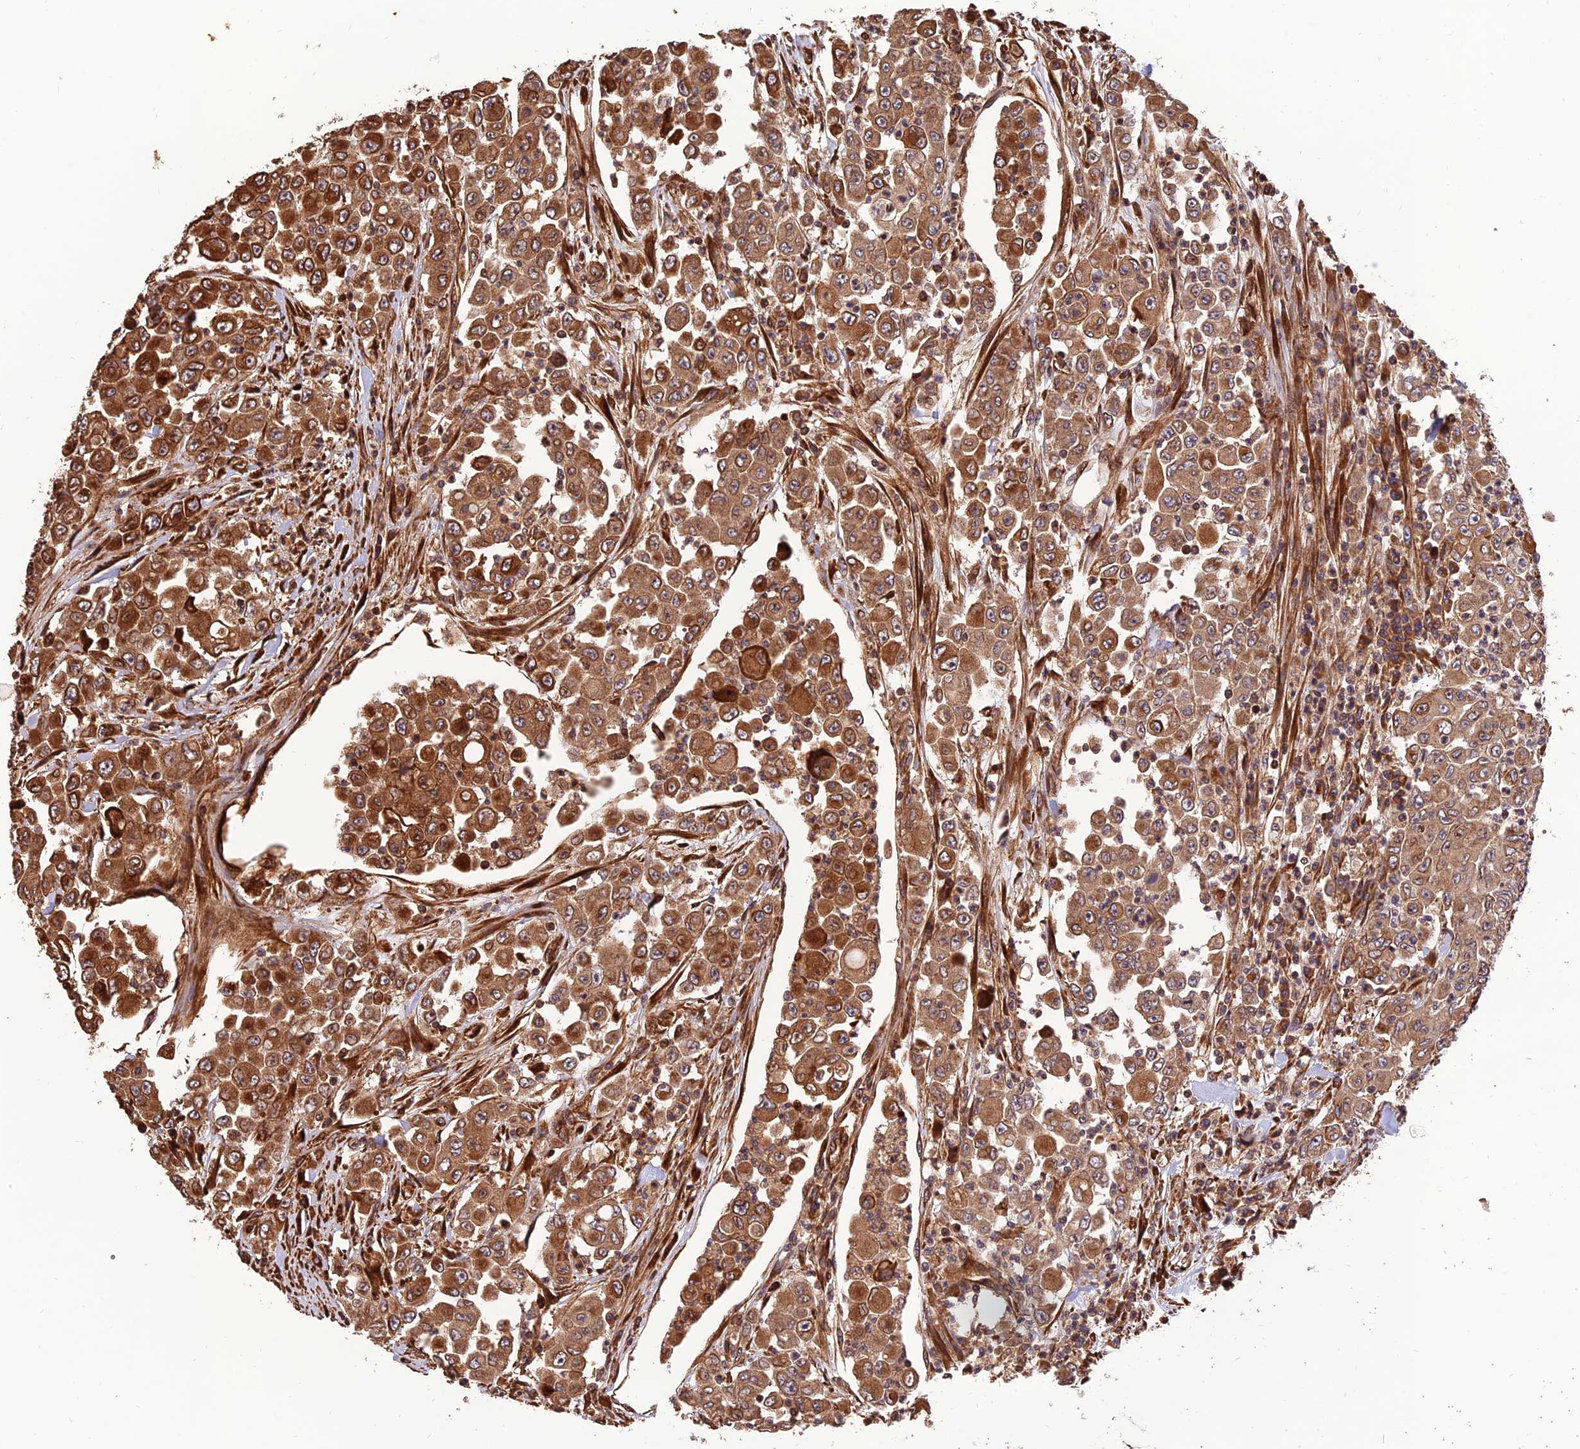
{"staining": {"intensity": "strong", "quantity": ">75%", "location": "cytoplasmic/membranous"}, "tissue": "colorectal cancer", "cell_type": "Tumor cells", "image_type": "cancer", "snomed": [{"axis": "morphology", "description": "Adenocarcinoma, NOS"}, {"axis": "topography", "description": "Colon"}], "caption": "Tumor cells reveal high levels of strong cytoplasmic/membranous expression in about >75% of cells in colorectal cancer.", "gene": "CREBL2", "patient": {"sex": "male", "age": 51}}